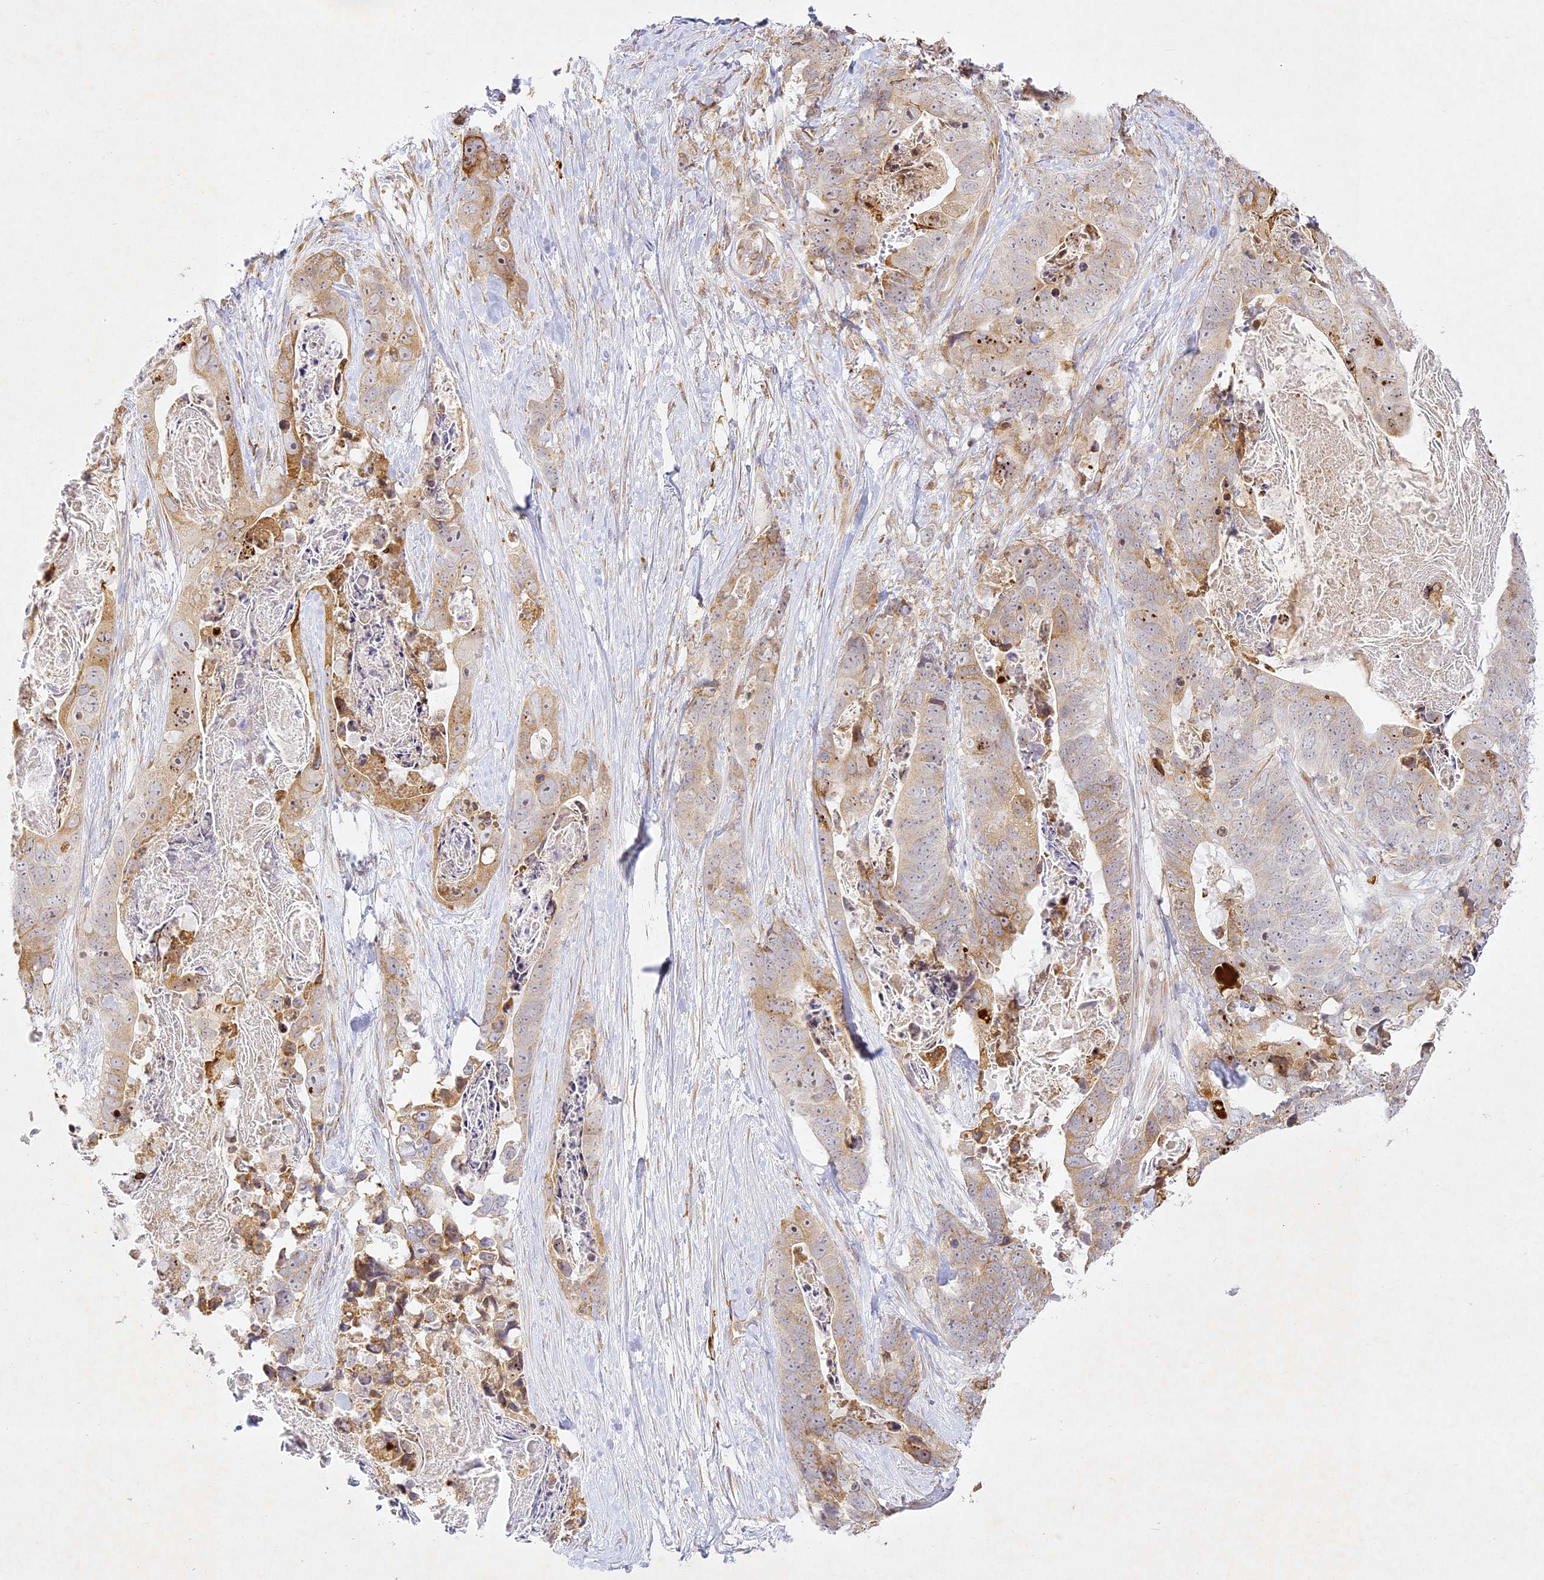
{"staining": {"intensity": "moderate", "quantity": "<25%", "location": "cytoplasmic/membranous"}, "tissue": "stomach cancer", "cell_type": "Tumor cells", "image_type": "cancer", "snomed": [{"axis": "morphology", "description": "Adenocarcinoma, NOS"}, {"axis": "topography", "description": "Stomach"}], "caption": "Stomach cancer stained with DAB (3,3'-diaminobenzidine) immunohistochemistry (IHC) shows low levels of moderate cytoplasmic/membranous staining in approximately <25% of tumor cells. (brown staining indicates protein expression, while blue staining denotes nuclei).", "gene": "SLC30A5", "patient": {"sex": "female", "age": 89}}